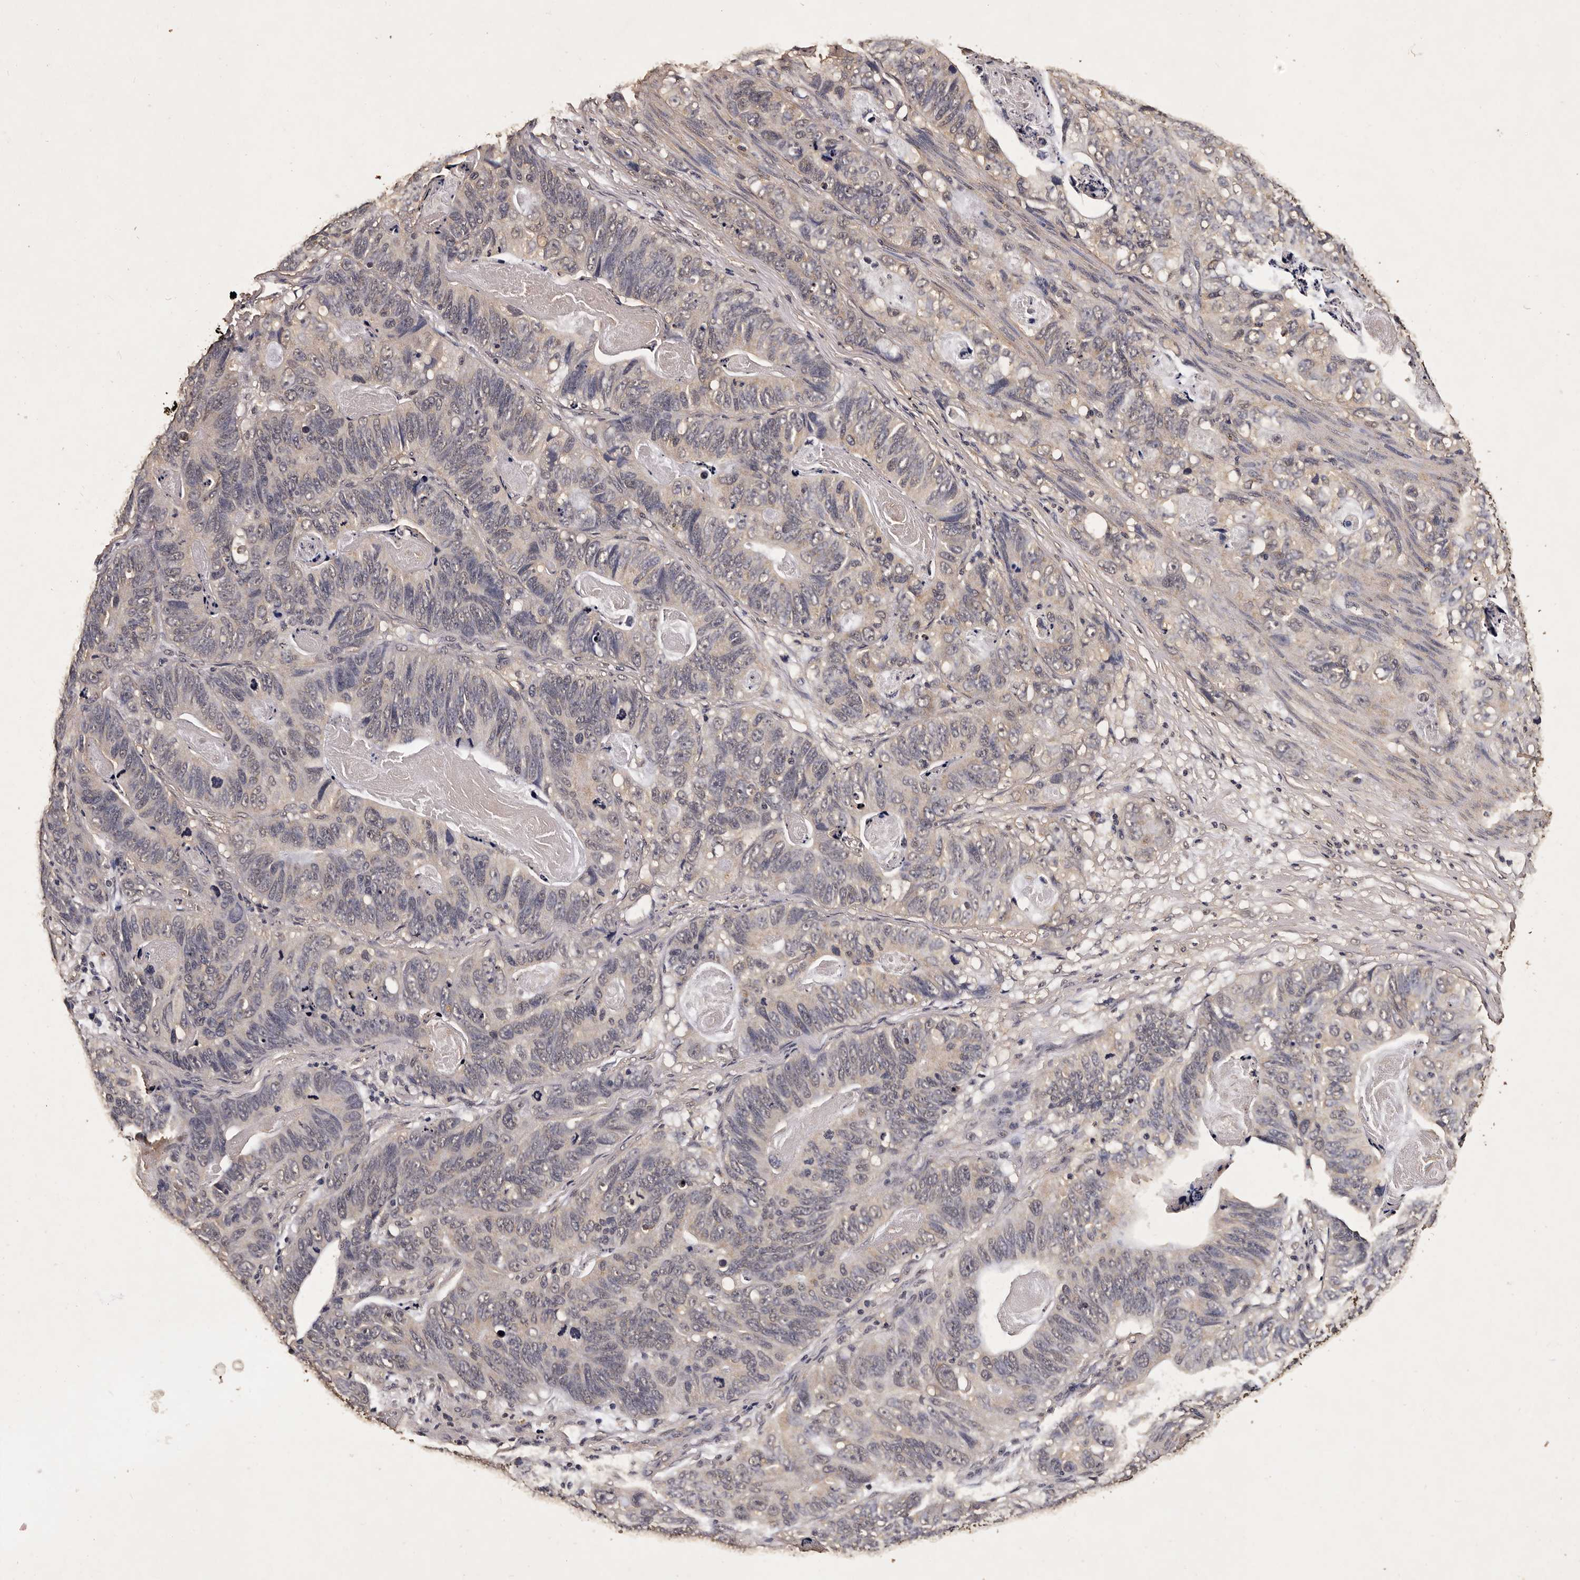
{"staining": {"intensity": "weak", "quantity": "<25%", "location": "cytoplasmic/membranous"}, "tissue": "stomach cancer", "cell_type": "Tumor cells", "image_type": "cancer", "snomed": [{"axis": "morphology", "description": "Normal tissue, NOS"}, {"axis": "morphology", "description": "Adenocarcinoma, NOS"}, {"axis": "topography", "description": "Stomach"}], "caption": "The photomicrograph displays no staining of tumor cells in stomach cancer (adenocarcinoma).", "gene": "PARS2", "patient": {"sex": "female", "age": 89}}